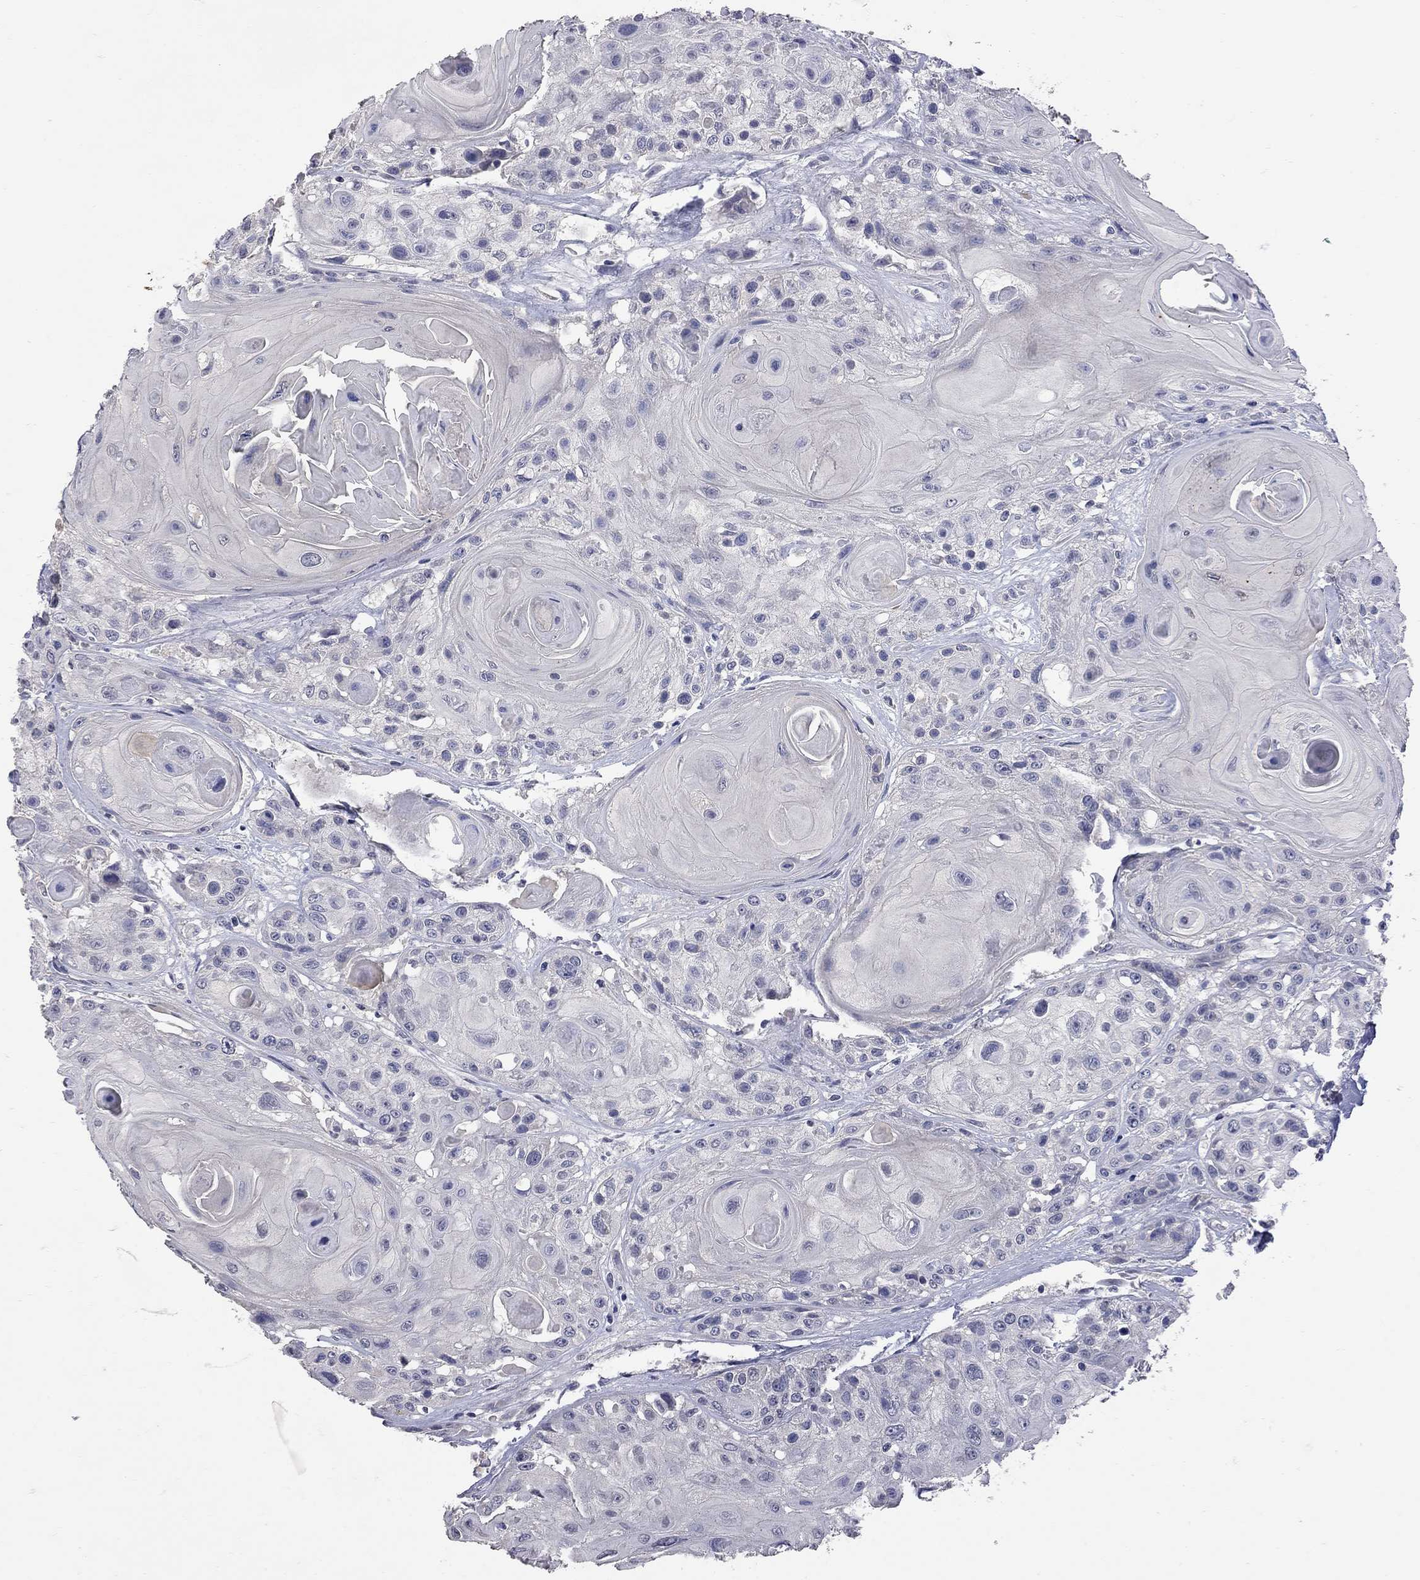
{"staining": {"intensity": "negative", "quantity": "none", "location": "none"}, "tissue": "head and neck cancer", "cell_type": "Tumor cells", "image_type": "cancer", "snomed": [{"axis": "morphology", "description": "Squamous cell carcinoma, NOS"}, {"axis": "topography", "description": "Head-Neck"}], "caption": "Human head and neck cancer stained for a protein using immunohistochemistry (IHC) demonstrates no staining in tumor cells.", "gene": "NOS2", "patient": {"sex": "female", "age": 59}}